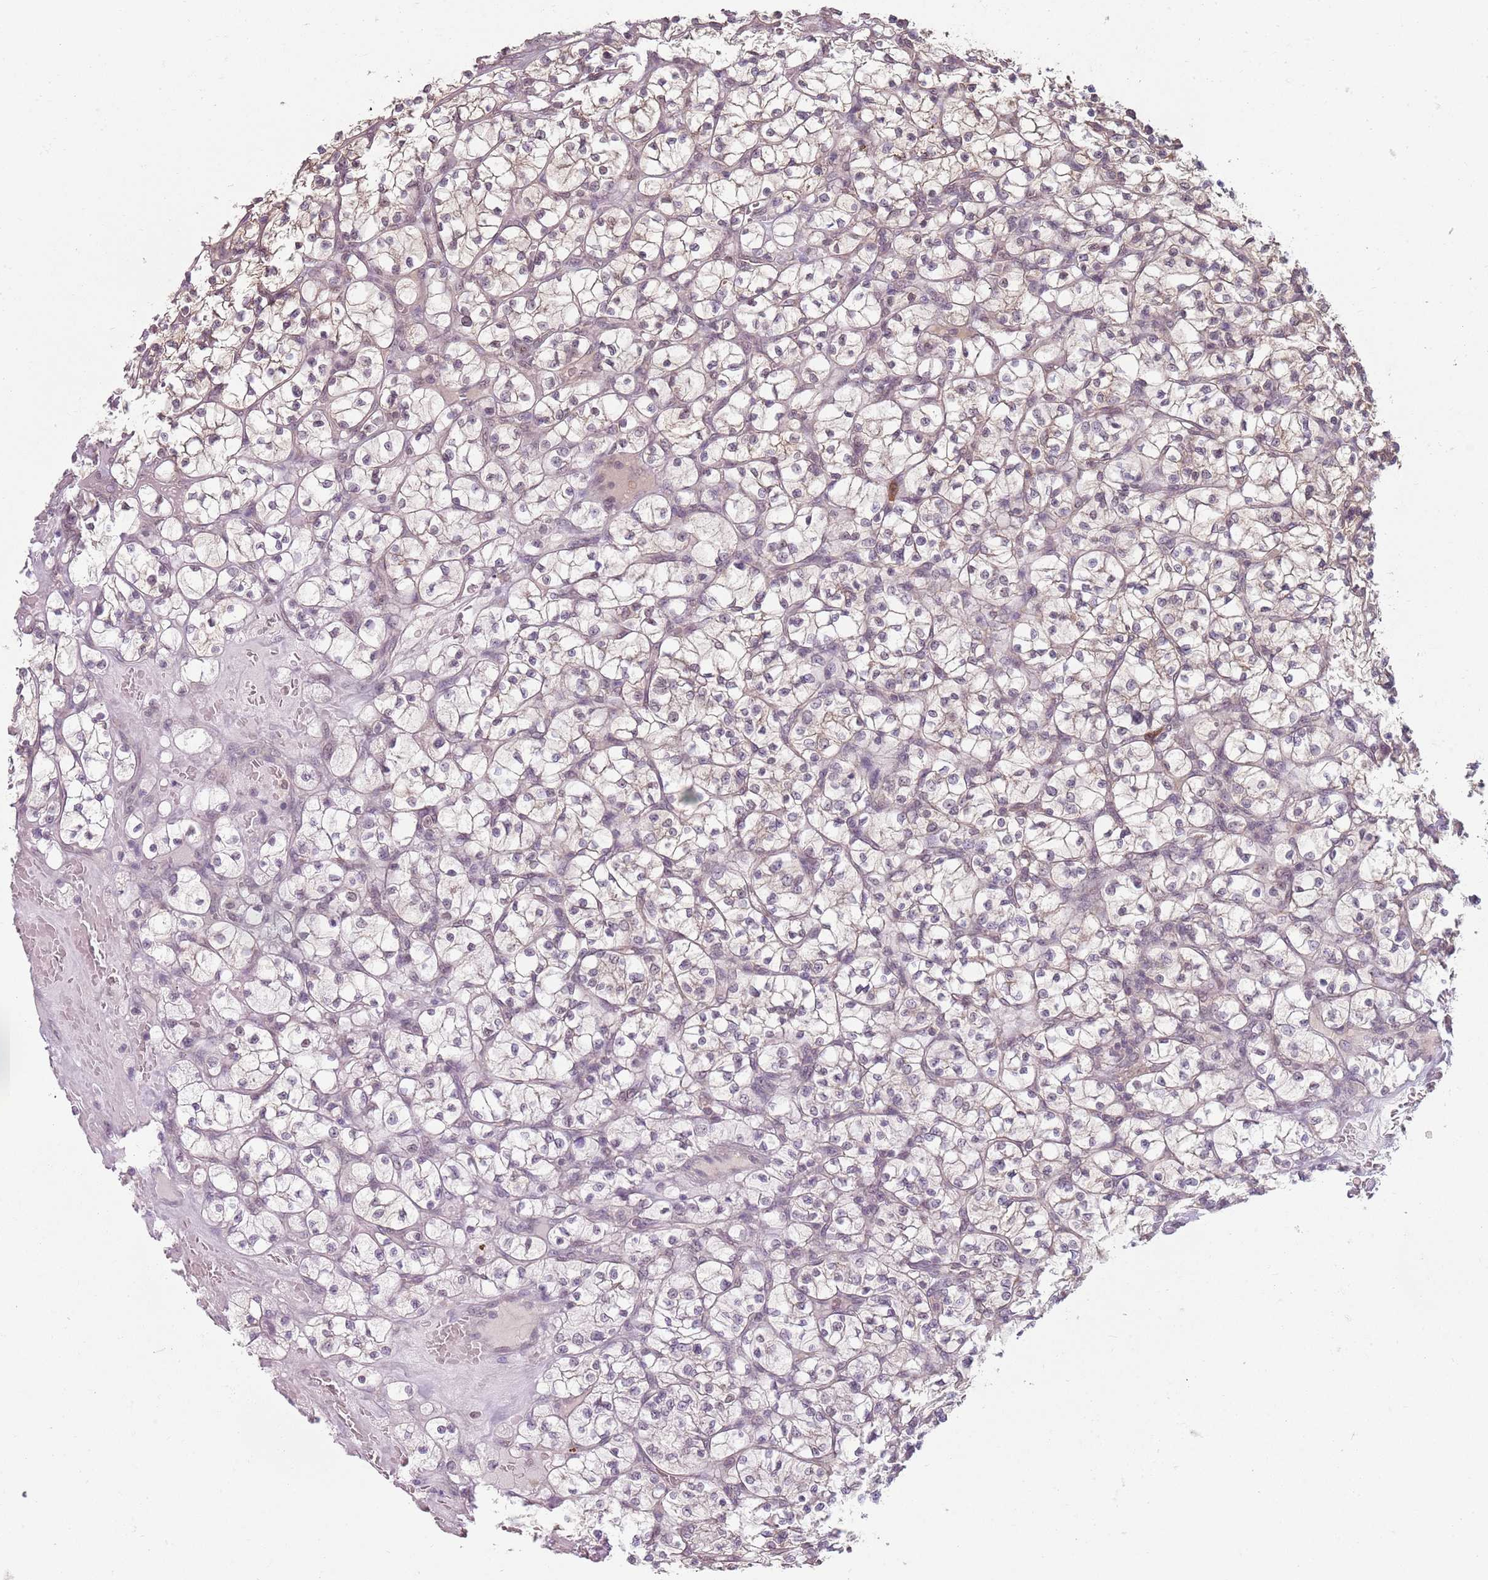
{"staining": {"intensity": "weak", "quantity": "<25%", "location": "cytoplasmic/membranous"}, "tissue": "renal cancer", "cell_type": "Tumor cells", "image_type": "cancer", "snomed": [{"axis": "morphology", "description": "Adenocarcinoma, NOS"}, {"axis": "topography", "description": "Kidney"}], "caption": "The image demonstrates no staining of tumor cells in renal cancer.", "gene": "SMARCAL1", "patient": {"sex": "female", "age": 64}}